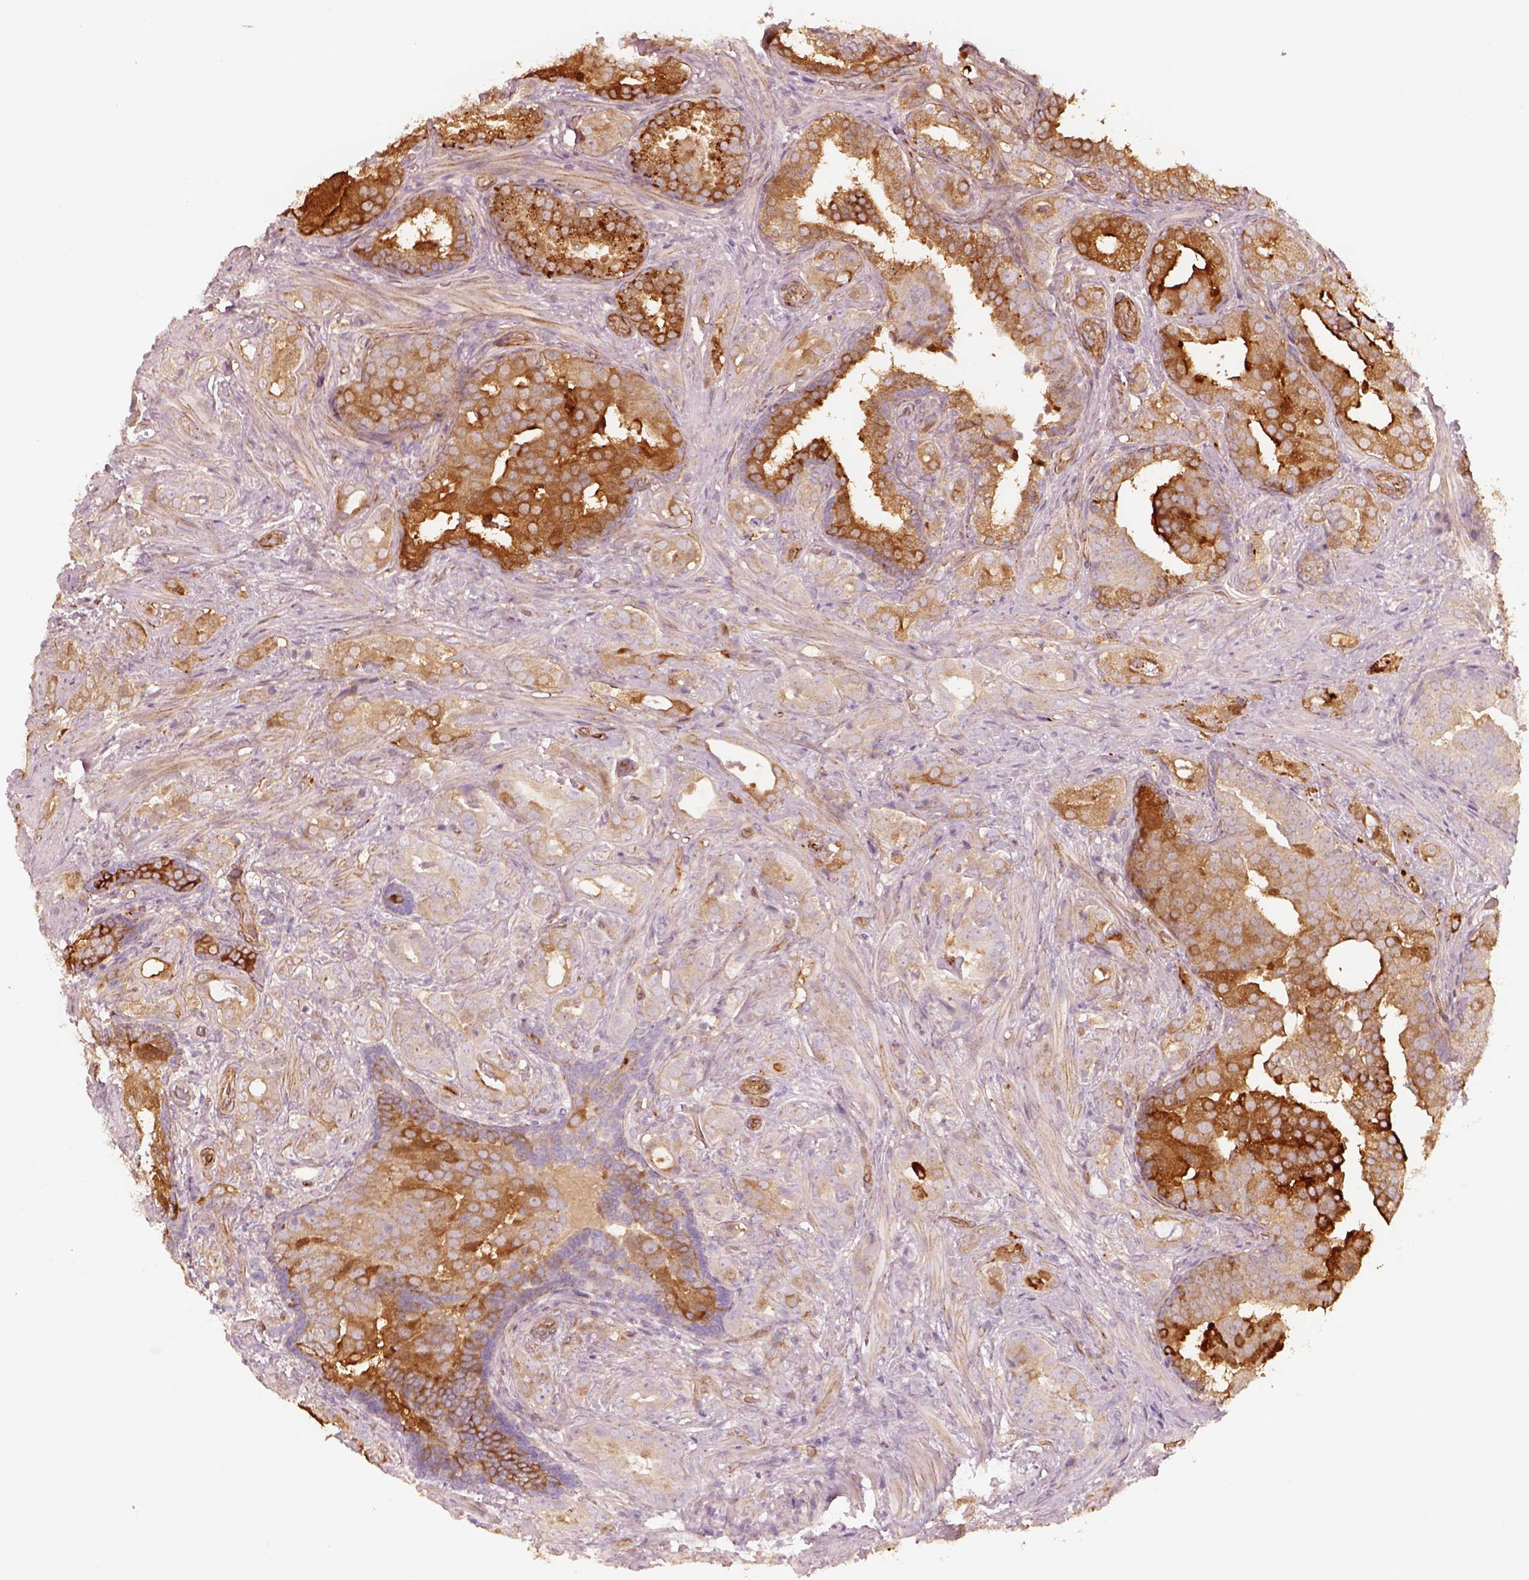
{"staining": {"intensity": "weak", "quantity": "25%-75%", "location": "cytoplasmic/membranous"}, "tissue": "prostate cancer", "cell_type": "Tumor cells", "image_type": "cancer", "snomed": [{"axis": "morphology", "description": "Adenocarcinoma, NOS"}, {"axis": "topography", "description": "Prostate"}], "caption": "Weak cytoplasmic/membranous protein expression is present in about 25%-75% of tumor cells in prostate cancer.", "gene": "CRYM", "patient": {"sex": "male", "age": 57}}